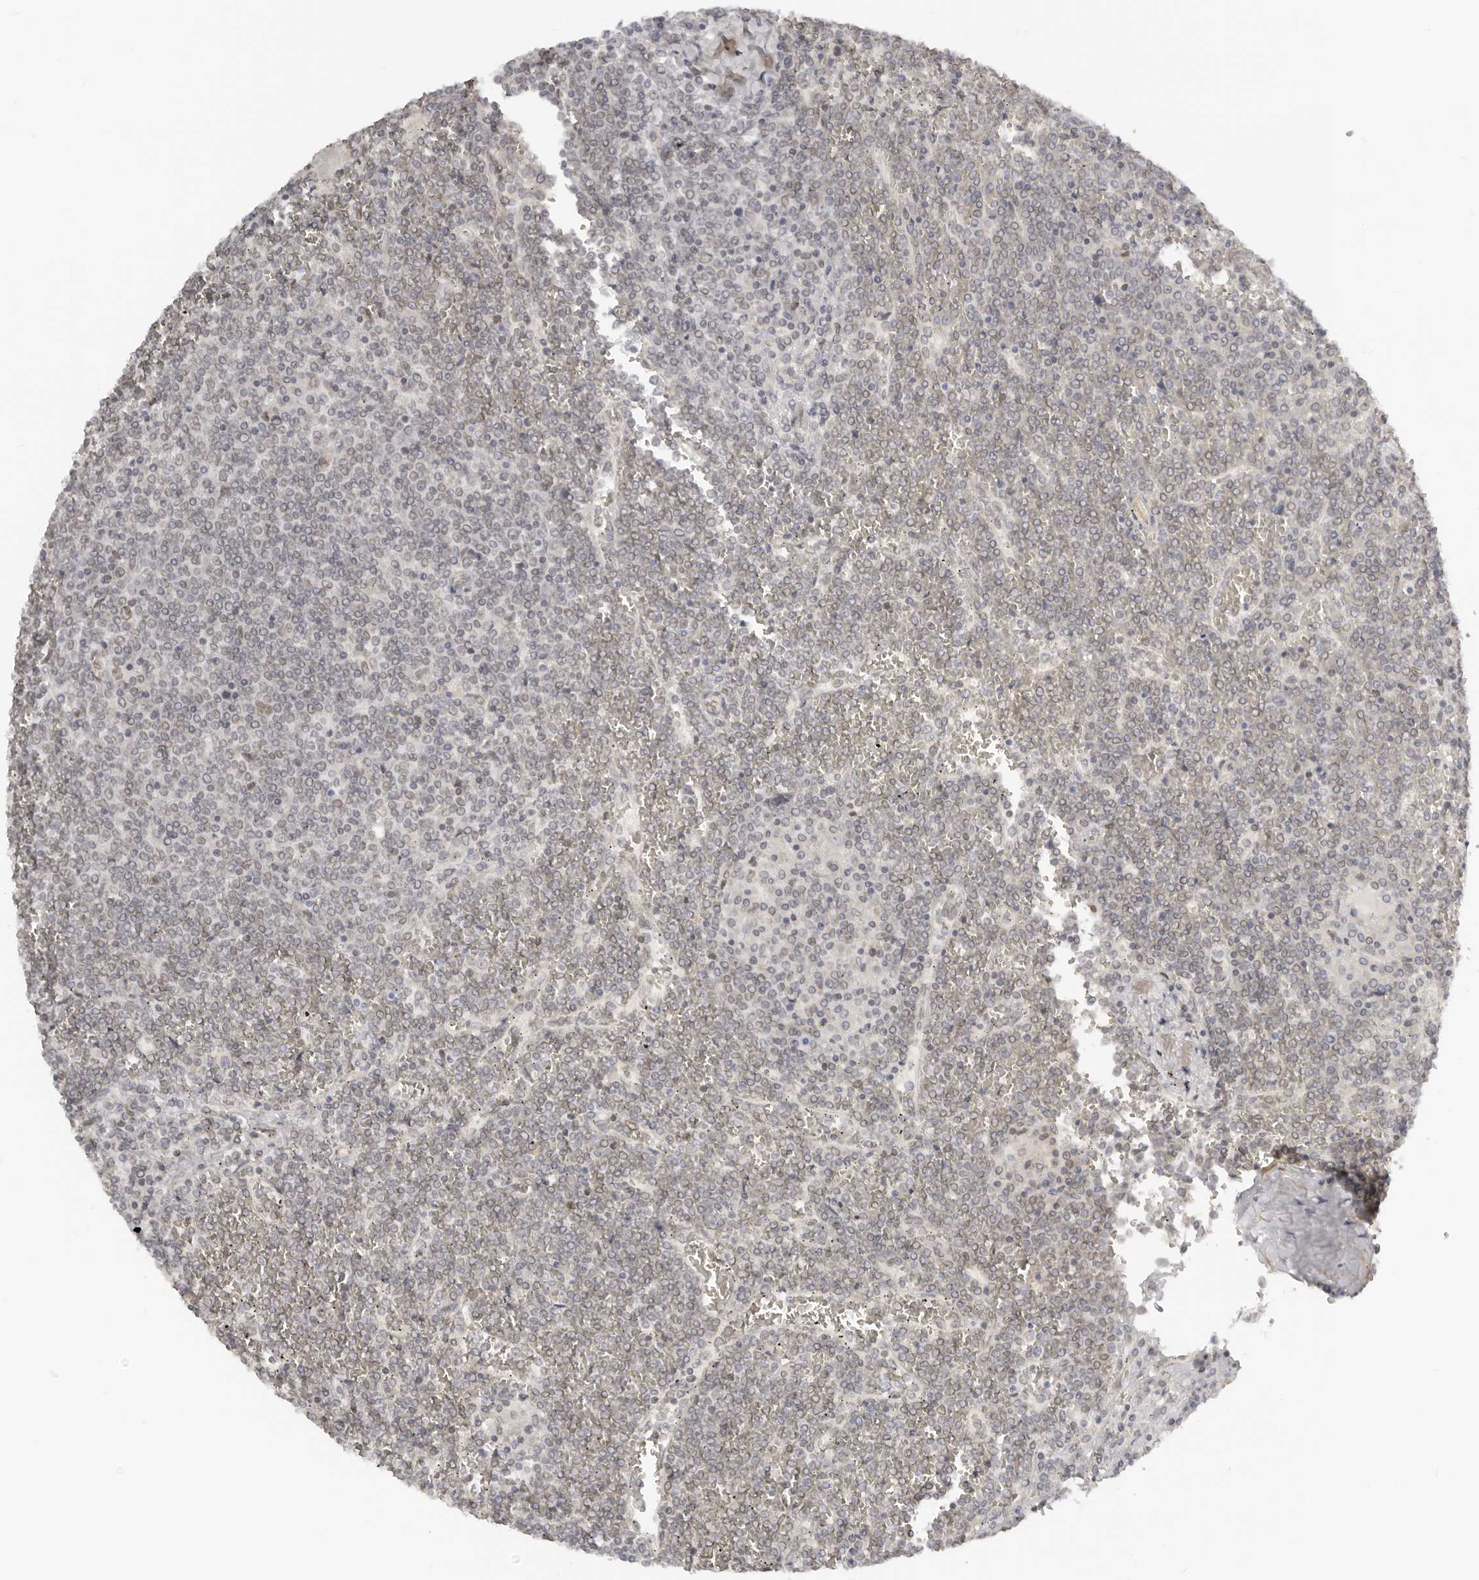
{"staining": {"intensity": "negative", "quantity": "none", "location": "none"}, "tissue": "lymphoma", "cell_type": "Tumor cells", "image_type": "cancer", "snomed": [{"axis": "morphology", "description": "Malignant lymphoma, non-Hodgkin's type, Low grade"}, {"axis": "topography", "description": "Spleen"}], "caption": "The immunohistochemistry (IHC) photomicrograph has no significant staining in tumor cells of lymphoma tissue.", "gene": "NUP153", "patient": {"sex": "female", "age": 19}}